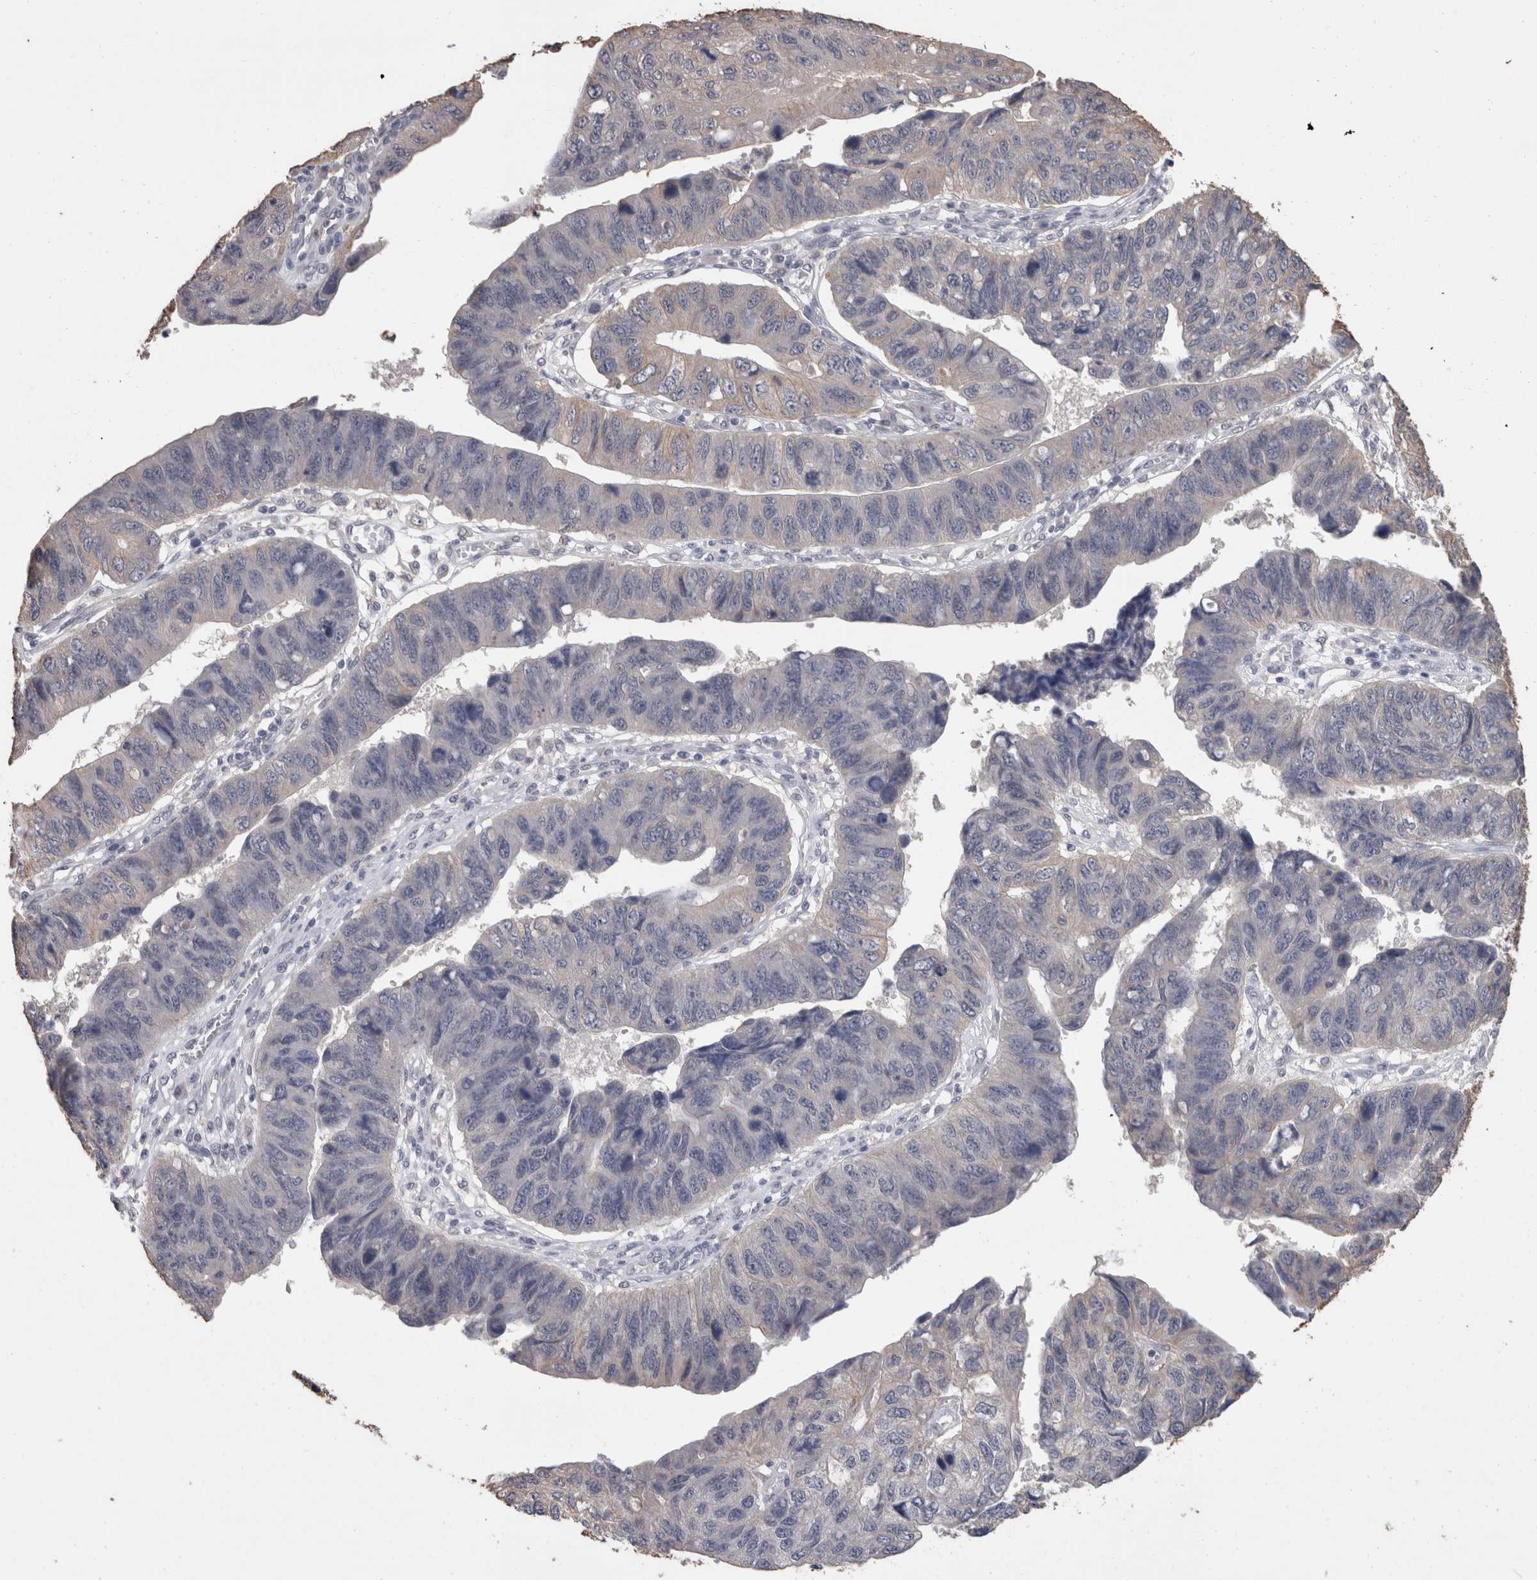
{"staining": {"intensity": "negative", "quantity": "none", "location": "none"}, "tissue": "stomach cancer", "cell_type": "Tumor cells", "image_type": "cancer", "snomed": [{"axis": "morphology", "description": "Adenocarcinoma, NOS"}, {"axis": "topography", "description": "Stomach"}], "caption": "Histopathology image shows no significant protein staining in tumor cells of stomach cancer. (Stains: DAB (3,3'-diaminobenzidine) immunohistochemistry (IHC) with hematoxylin counter stain, Microscopy: brightfield microscopy at high magnification).", "gene": "FHOD3", "patient": {"sex": "male", "age": 59}}